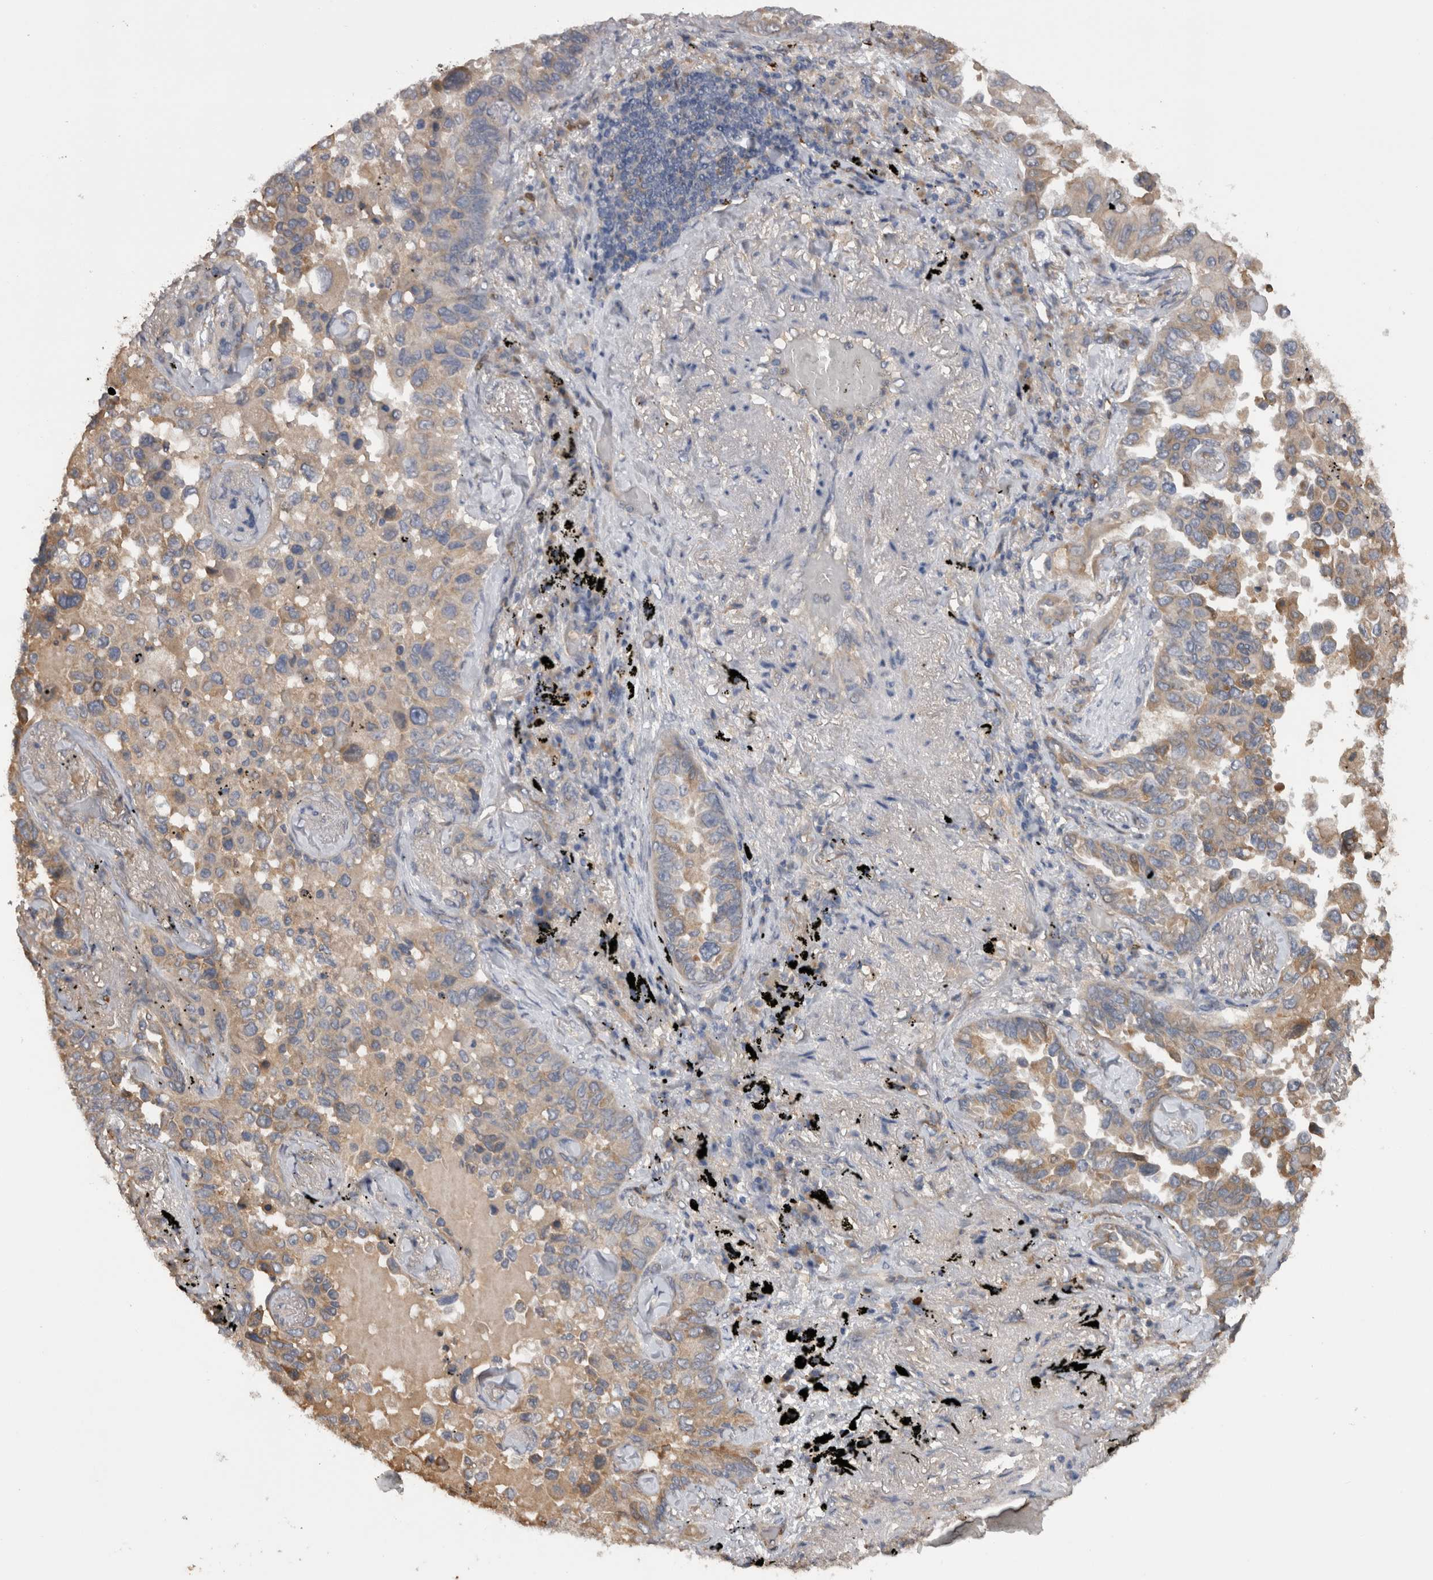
{"staining": {"intensity": "weak", "quantity": "25%-75%", "location": "cytoplasmic/membranous"}, "tissue": "lung cancer", "cell_type": "Tumor cells", "image_type": "cancer", "snomed": [{"axis": "morphology", "description": "Adenocarcinoma, NOS"}, {"axis": "topography", "description": "Lung"}], "caption": "The micrograph exhibits a brown stain indicating the presence of a protein in the cytoplasmic/membranous of tumor cells in lung adenocarcinoma. (brown staining indicates protein expression, while blue staining denotes nuclei).", "gene": "TMED7", "patient": {"sex": "female", "age": 67}}